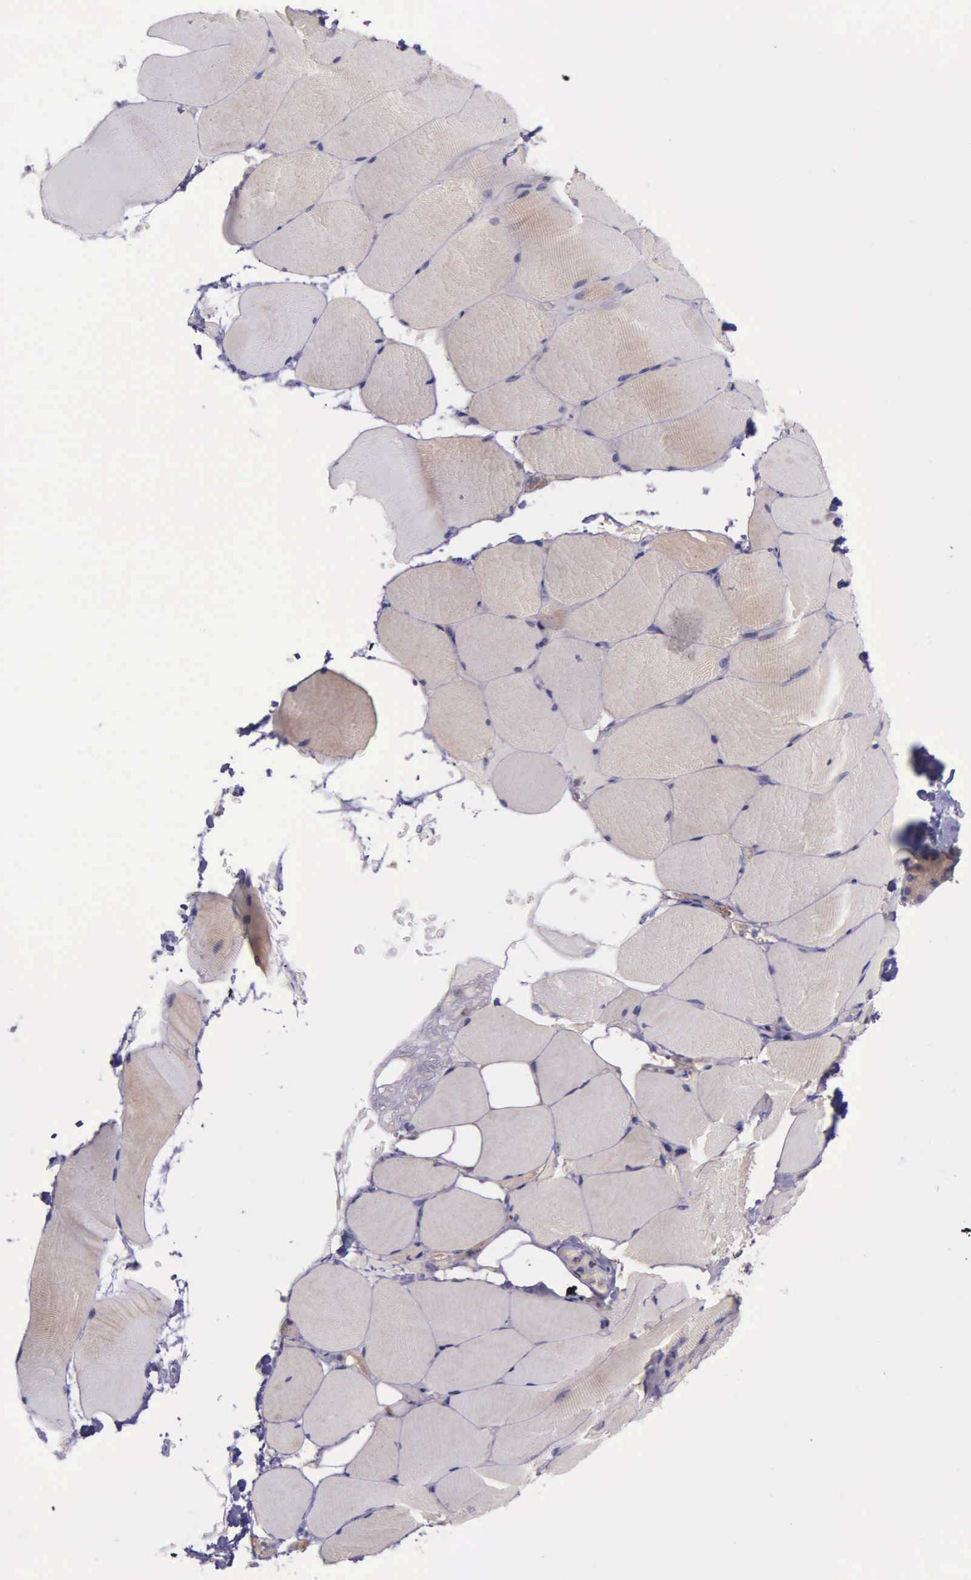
{"staining": {"intensity": "weak", "quantity": "<25%", "location": "cytoplasmic/membranous"}, "tissue": "skeletal muscle", "cell_type": "Myocytes", "image_type": "normal", "snomed": [{"axis": "morphology", "description": "Normal tissue, NOS"}, {"axis": "topography", "description": "Skeletal muscle"}, {"axis": "topography", "description": "Parathyroid gland"}], "caption": "Protein analysis of normal skeletal muscle exhibits no significant expression in myocytes.", "gene": "NSDHL", "patient": {"sex": "female", "age": 37}}